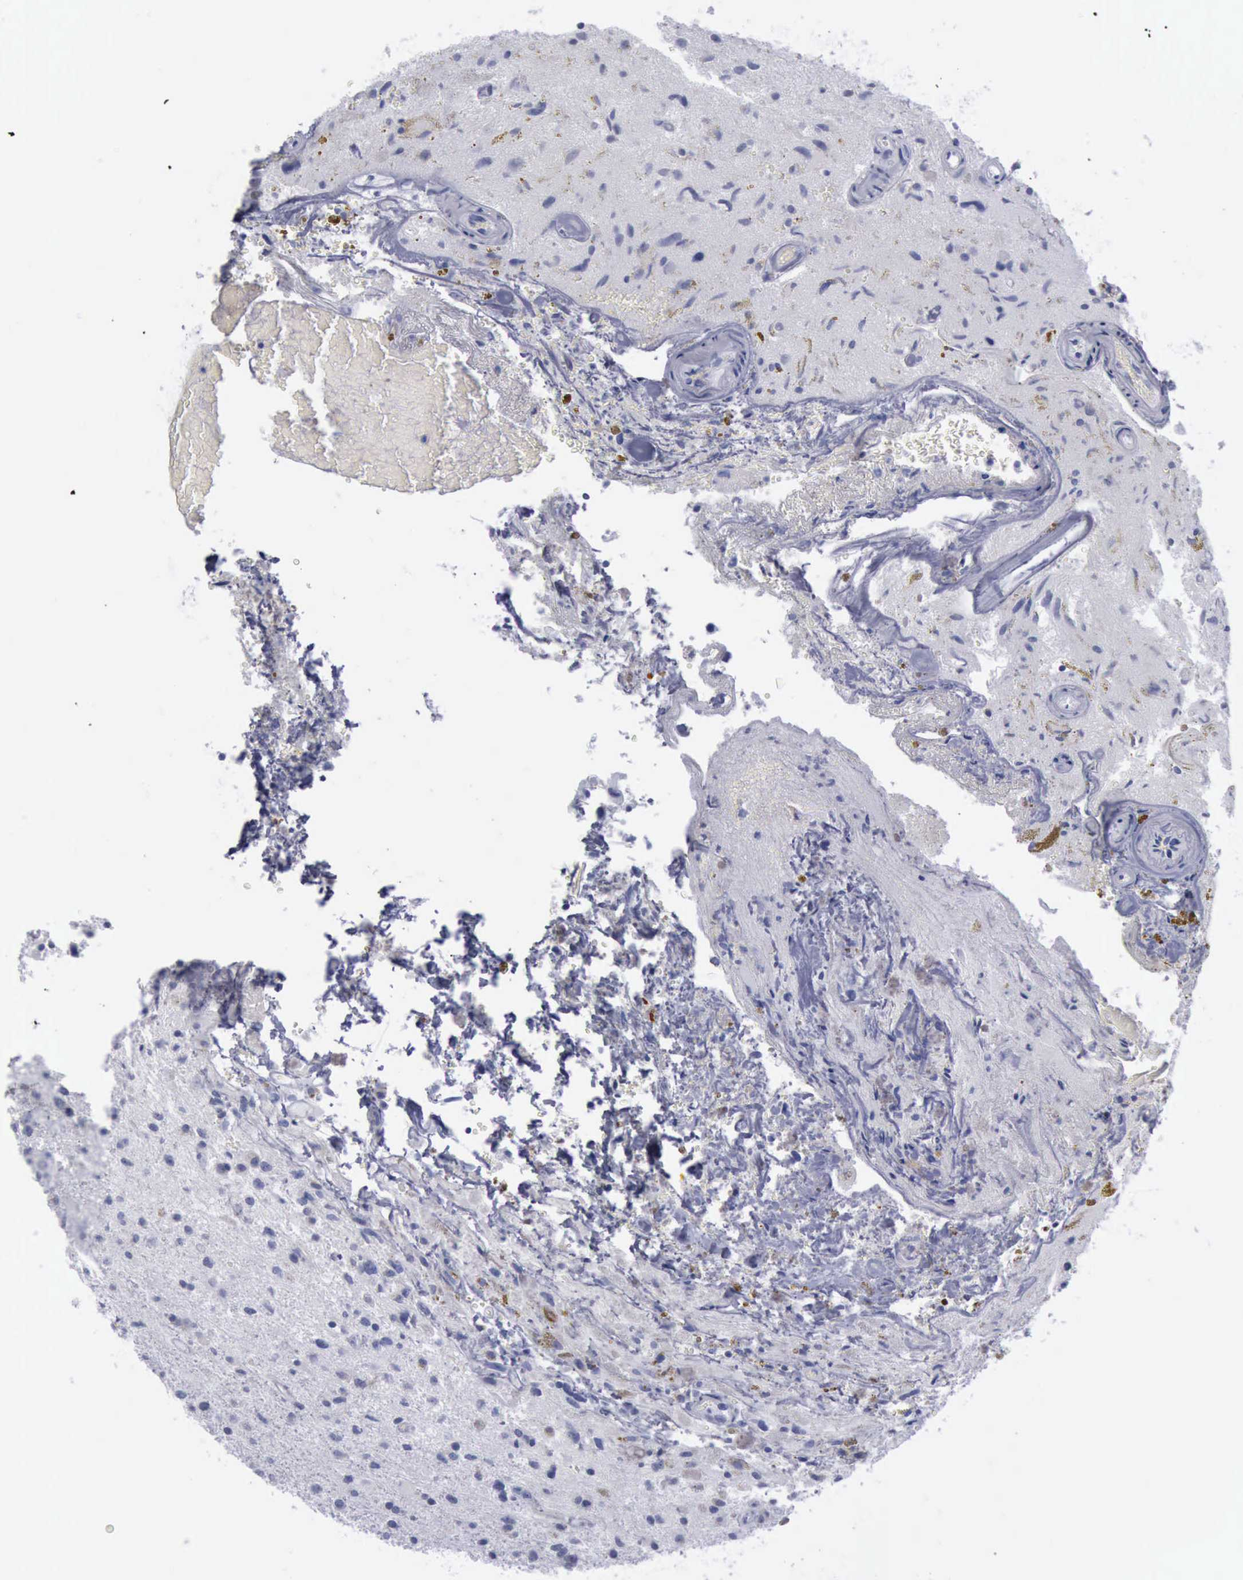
{"staining": {"intensity": "negative", "quantity": "none", "location": "none"}, "tissue": "glioma", "cell_type": "Tumor cells", "image_type": "cancer", "snomed": [{"axis": "morphology", "description": "Glioma, malignant, High grade"}, {"axis": "topography", "description": "Brain"}], "caption": "High-grade glioma (malignant) stained for a protein using IHC demonstrates no positivity tumor cells.", "gene": "KRT13", "patient": {"sex": "male", "age": 48}}